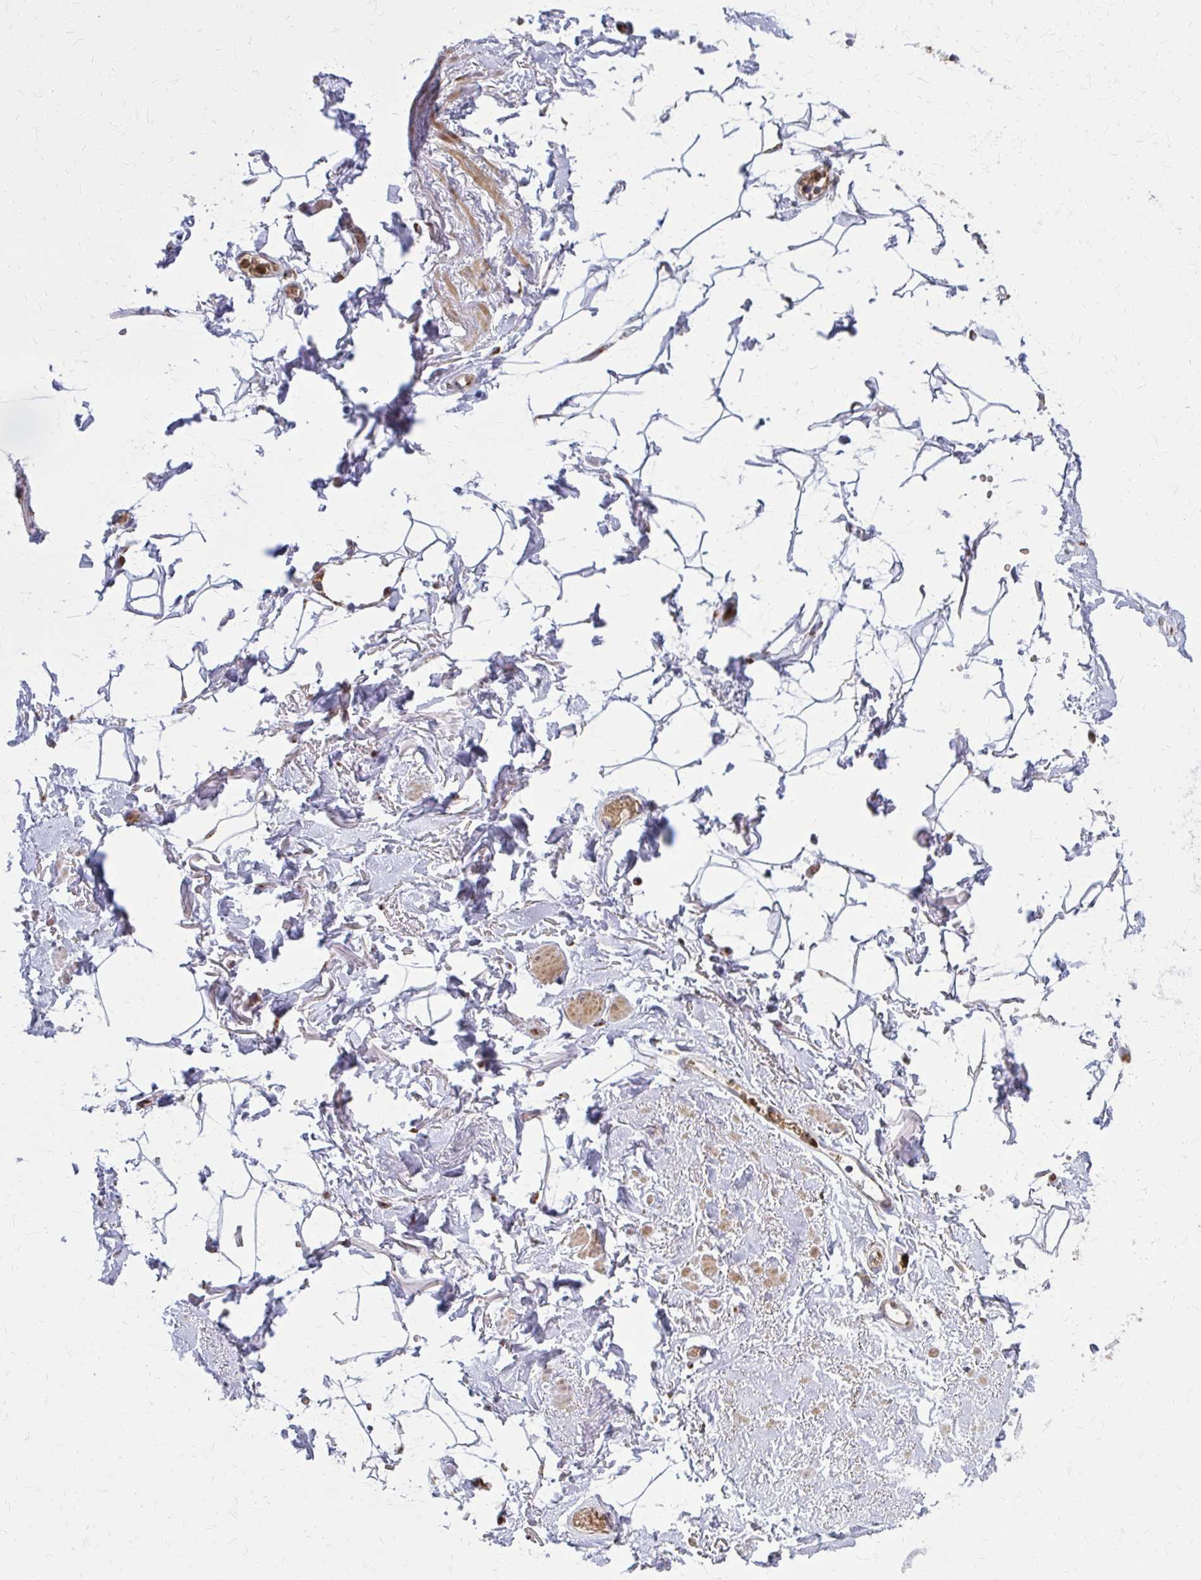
{"staining": {"intensity": "negative", "quantity": "none", "location": "none"}, "tissue": "adipose tissue", "cell_type": "Adipocytes", "image_type": "normal", "snomed": [{"axis": "morphology", "description": "Normal tissue, NOS"}, {"axis": "topography", "description": "Anal"}, {"axis": "topography", "description": "Peripheral nerve tissue"}], "caption": "High power microscopy histopathology image of an immunohistochemistry image of normal adipose tissue, revealing no significant staining in adipocytes.", "gene": "MCCC1", "patient": {"sex": "male", "age": 78}}